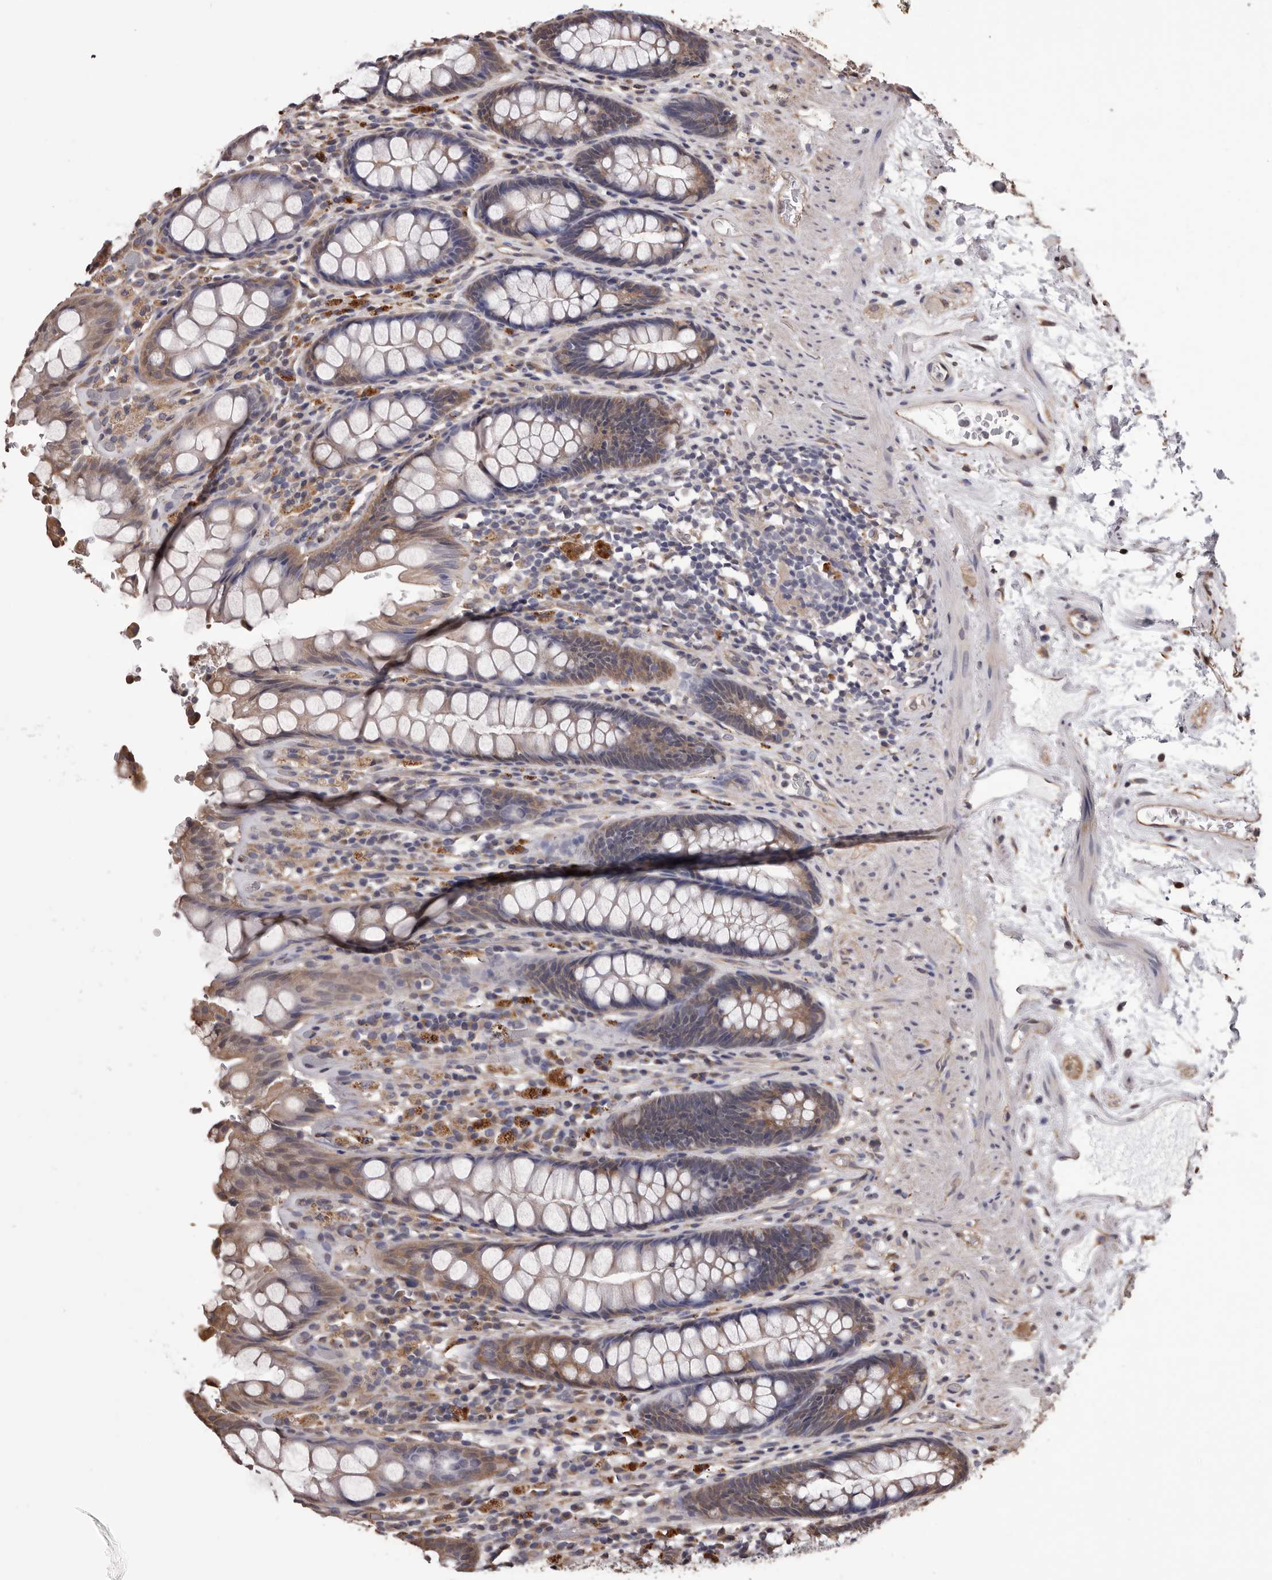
{"staining": {"intensity": "weak", "quantity": "25%-75%", "location": "cytoplasmic/membranous"}, "tissue": "rectum", "cell_type": "Glandular cells", "image_type": "normal", "snomed": [{"axis": "morphology", "description": "Normal tissue, NOS"}, {"axis": "topography", "description": "Rectum"}], "caption": "Immunohistochemistry of normal human rectum exhibits low levels of weak cytoplasmic/membranous expression in about 25%-75% of glandular cells.", "gene": "CEP104", "patient": {"sex": "male", "age": 64}}